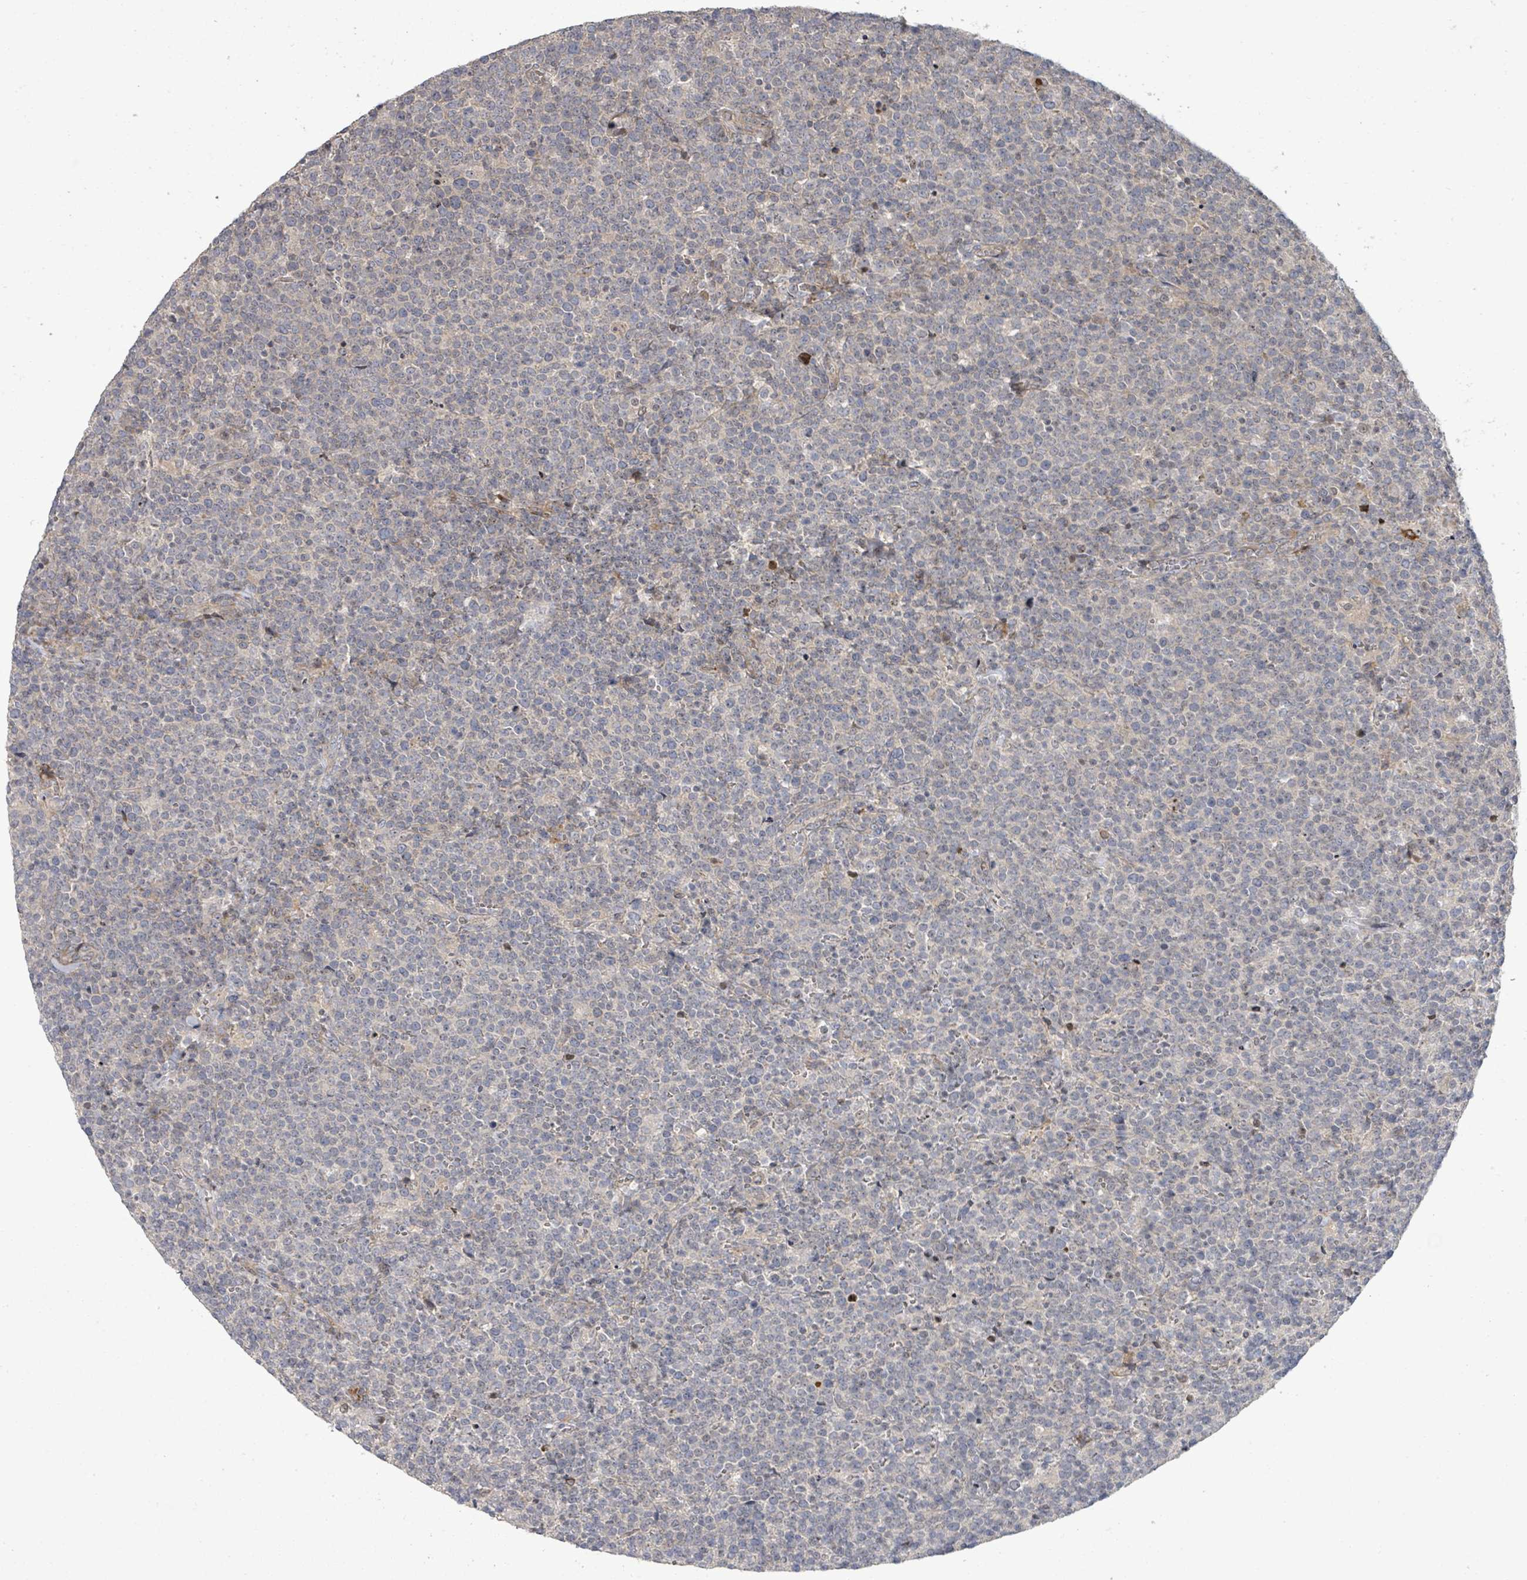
{"staining": {"intensity": "negative", "quantity": "none", "location": "none"}, "tissue": "lymphoma", "cell_type": "Tumor cells", "image_type": "cancer", "snomed": [{"axis": "morphology", "description": "Malignant lymphoma, non-Hodgkin's type, High grade"}, {"axis": "topography", "description": "Lymph node"}], "caption": "There is no significant positivity in tumor cells of lymphoma. (DAB (3,3'-diaminobenzidine) IHC, high magnification).", "gene": "LILRA4", "patient": {"sex": "male", "age": 61}}